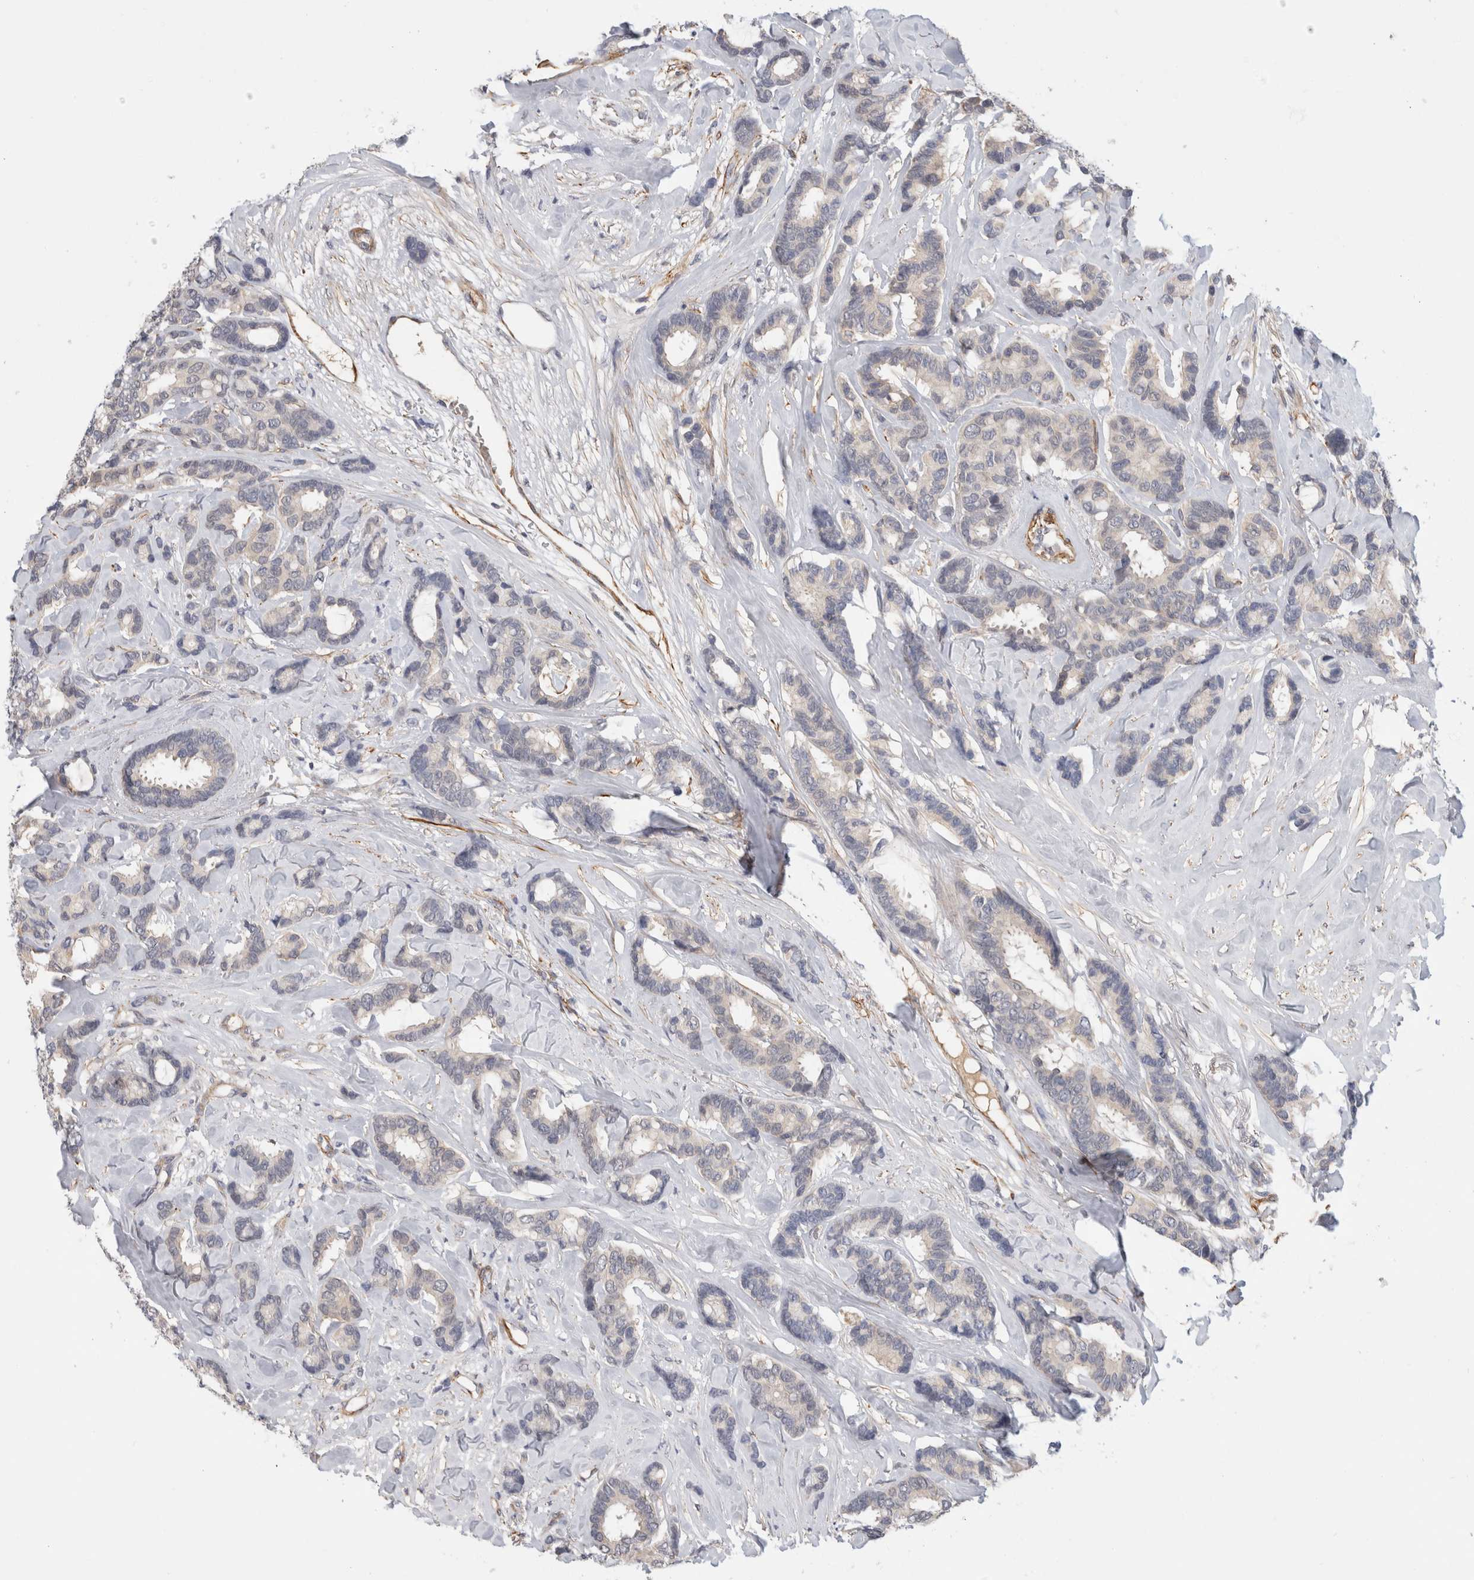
{"staining": {"intensity": "negative", "quantity": "none", "location": "none"}, "tissue": "breast cancer", "cell_type": "Tumor cells", "image_type": "cancer", "snomed": [{"axis": "morphology", "description": "Duct carcinoma"}, {"axis": "topography", "description": "Breast"}], "caption": "This micrograph is of breast cancer stained with immunohistochemistry to label a protein in brown with the nuclei are counter-stained blue. There is no positivity in tumor cells.", "gene": "PGM1", "patient": {"sex": "female", "age": 87}}